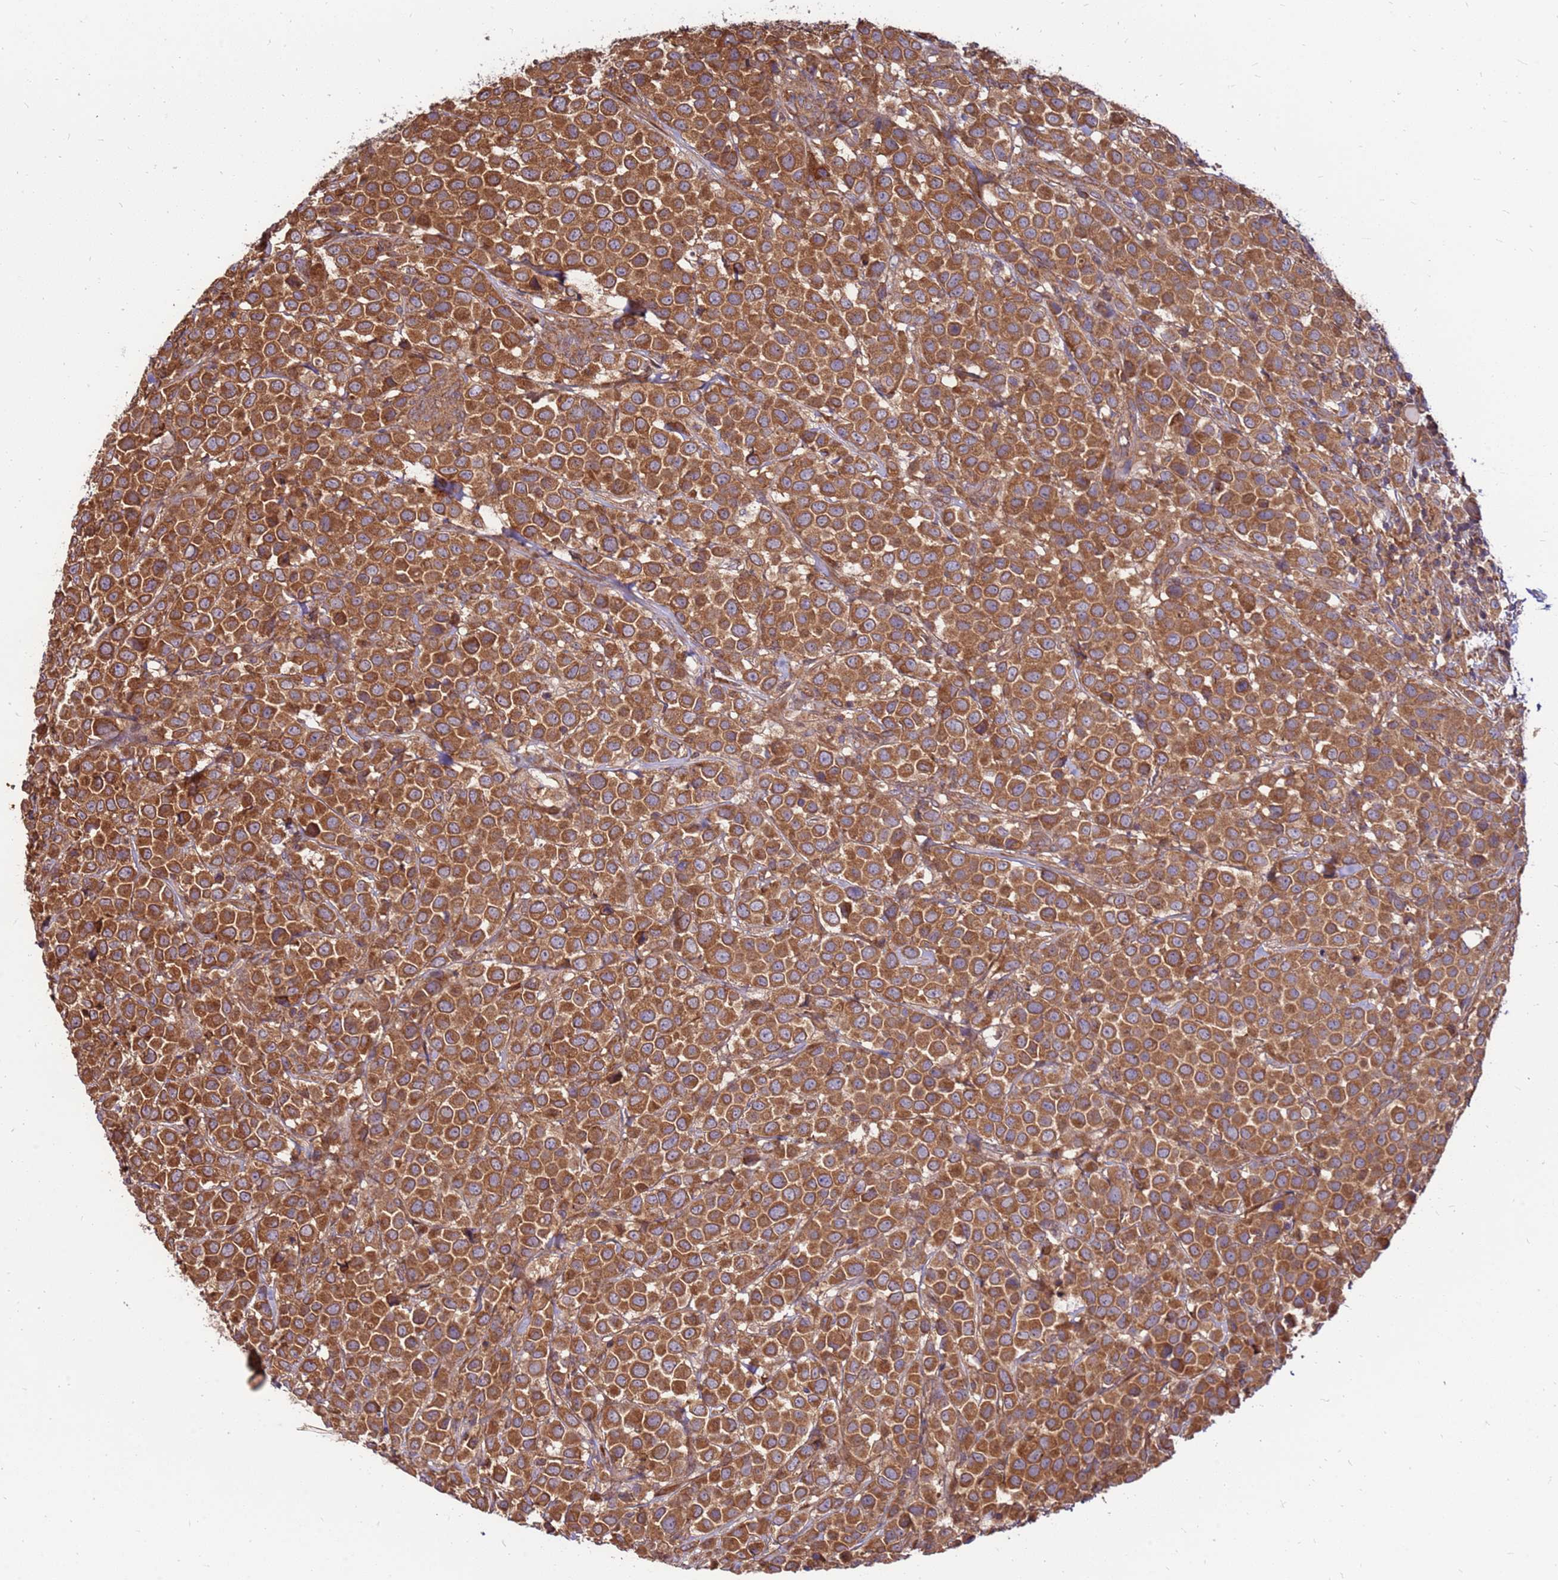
{"staining": {"intensity": "moderate", "quantity": ">75%", "location": "cytoplasmic/membranous"}, "tissue": "breast cancer", "cell_type": "Tumor cells", "image_type": "cancer", "snomed": [{"axis": "morphology", "description": "Duct carcinoma"}, {"axis": "topography", "description": "Breast"}], "caption": "A high-resolution histopathology image shows IHC staining of breast intraductal carcinoma, which exhibits moderate cytoplasmic/membranous staining in approximately >75% of tumor cells. The protein of interest is shown in brown color, while the nuclei are stained blue.", "gene": "SLC44A5", "patient": {"sex": "female", "age": 61}}